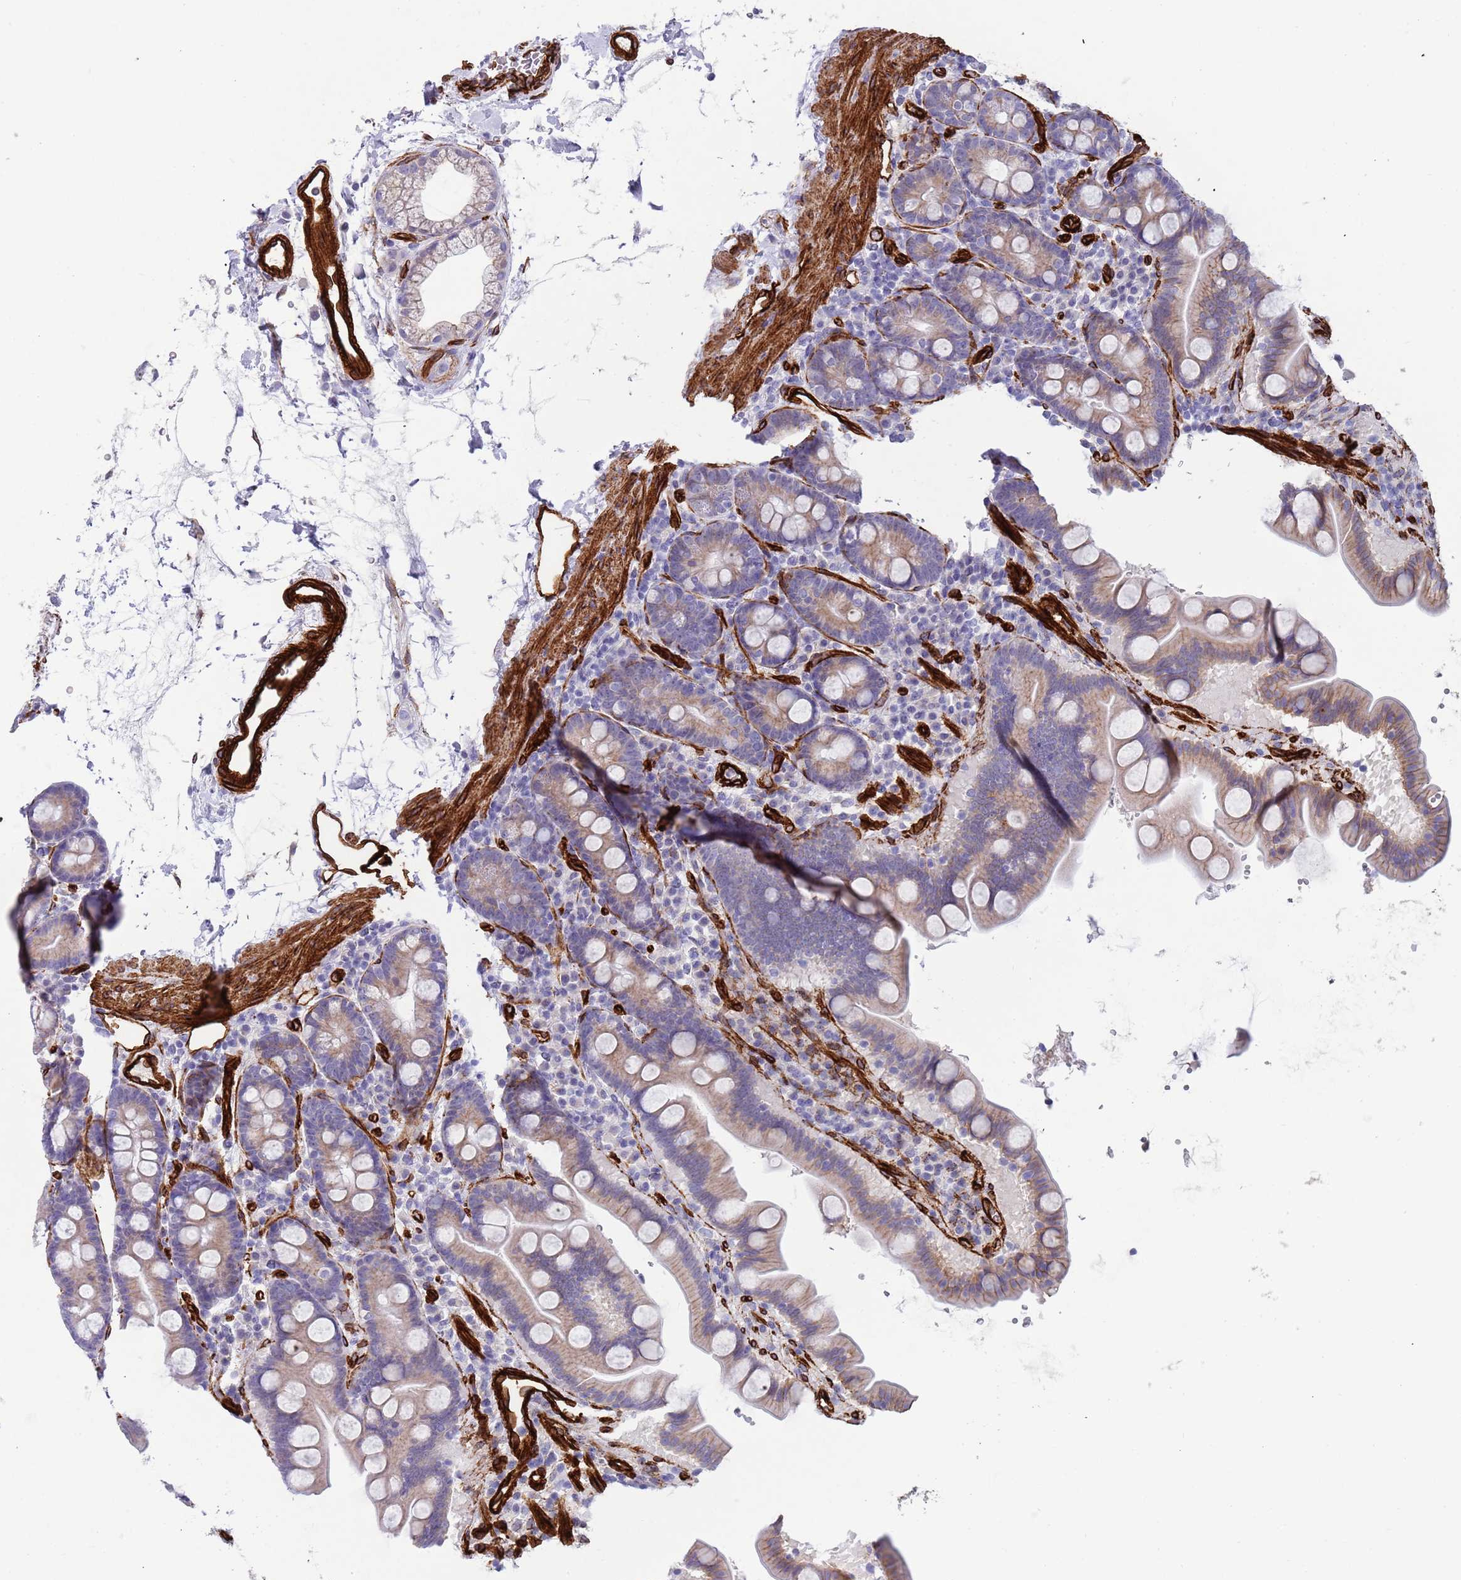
{"staining": {"intensity": "weak", "quantity": "25%-75%", "location": "cytoplasmic/membranous"}, "tissue": "duodenum", "cell_type": "Glandular cells", "image_type": "normal", "snomed": [{"axis": "morphology", "description": "Normal tissue, NOS"}, {"axis": "topography", "description": "Duodenum"}], "caption": "Immunohistochemistry (IHC) micrograph of unremarkable duodenum: human duodenum stained using immunohistochemistry (IHC) reveals low levels of weak protein expression localized specifically in the cytoplasmic/membranous of glandular cells, appearing as a cytoplasmic/membranous brown color.", "gene": "CAV2", "patient": {"sex": "male", "age": 54}}